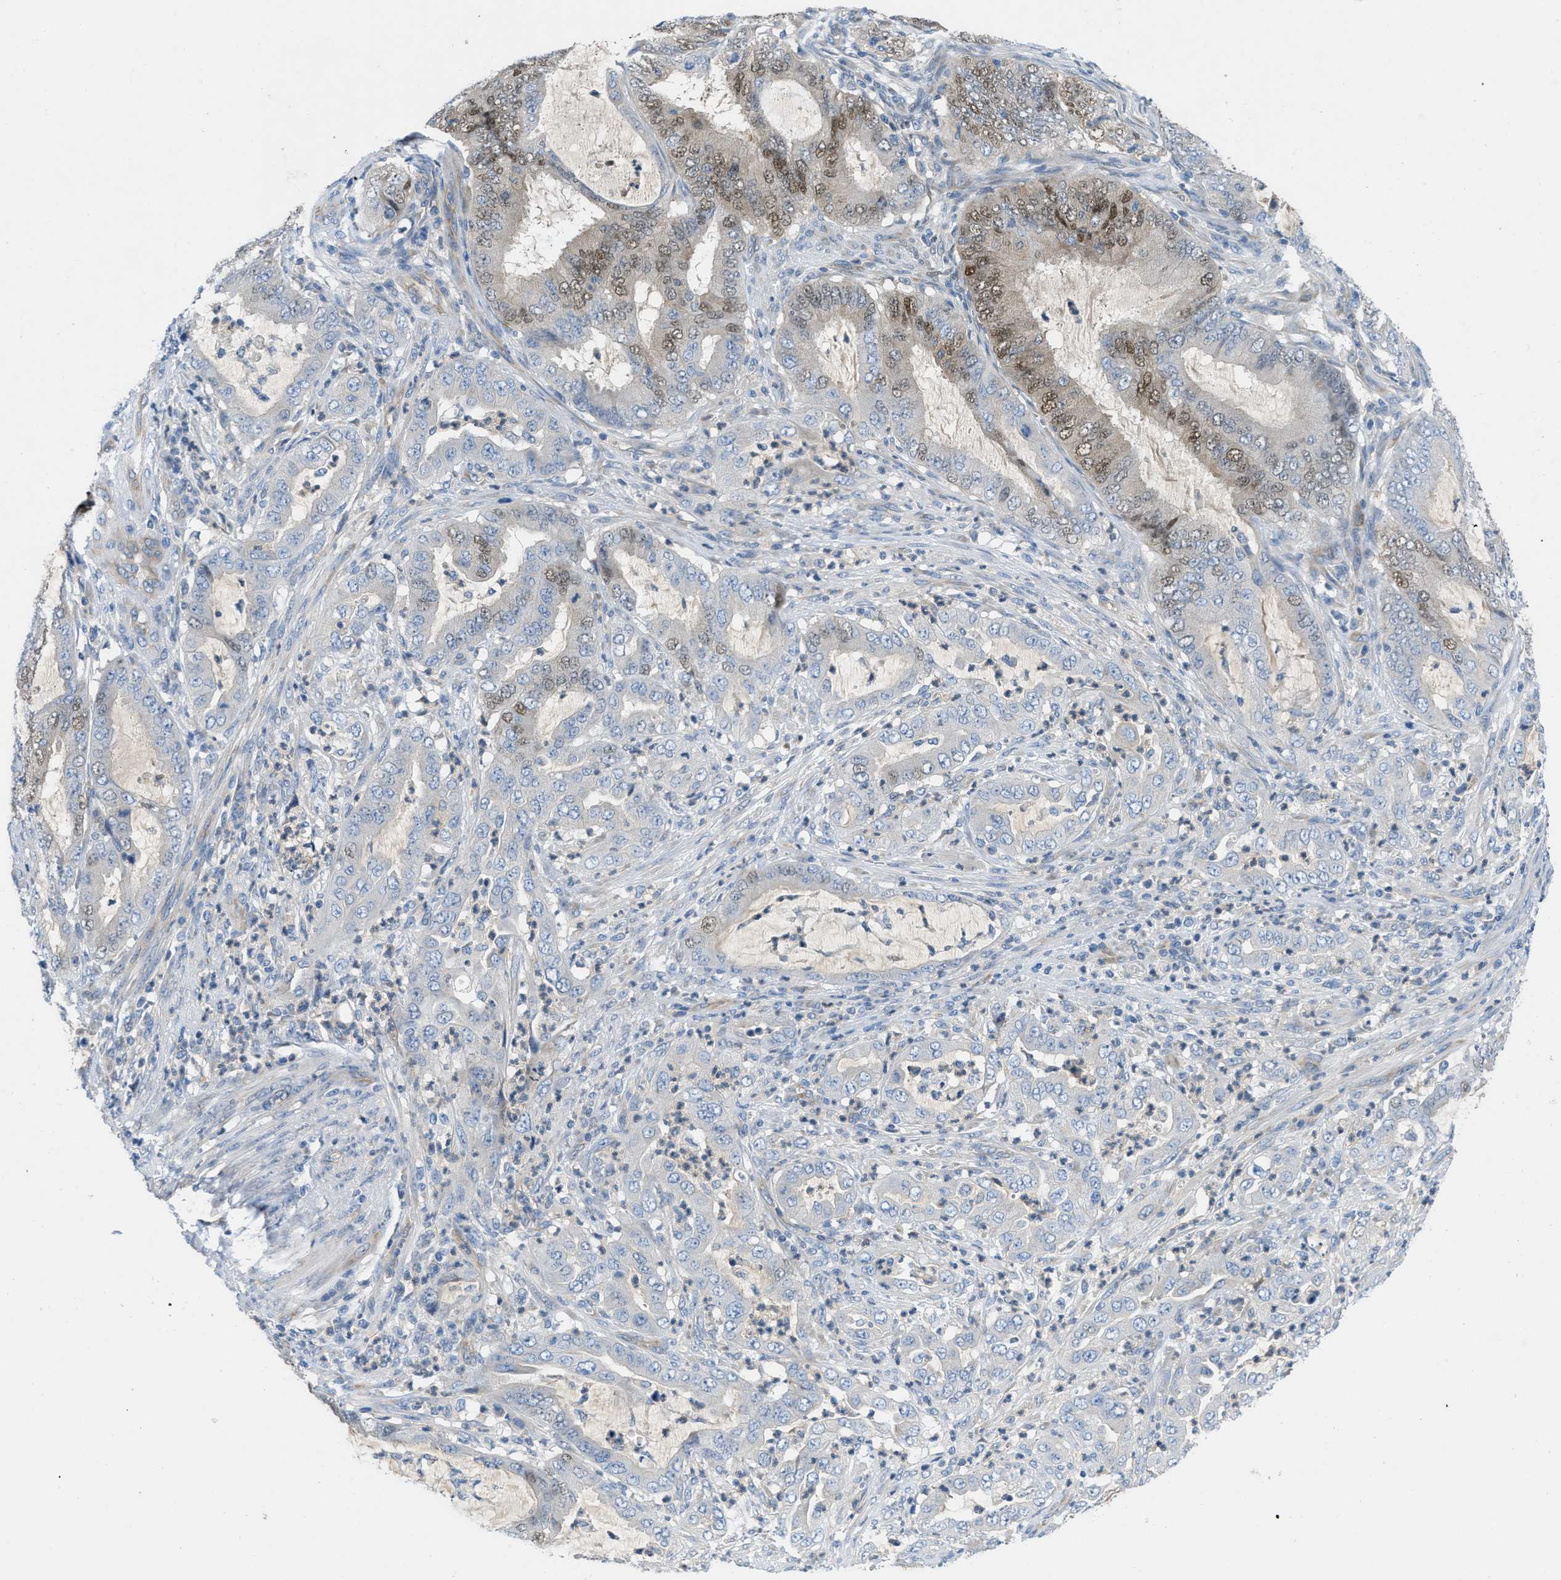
{"staining": {"intensity": "moderate", "quantity": "25%-75%", "location": "nuclear"}, "tissue": "endometrial cancer", "cell_type": "Tumor cells", "image_type": "cancer", "snomed": [{"axis": "morphology", "description": "Adenocarcinoma, NOS"}, {"axis": "topography", "description": "Endometrium"}], "caption": "This is an image of immunohistochemistry staining of endometrial adenocarcinoma, which shows moderate expression in the nuclear of tumor cells.", "gene": "PGR", "patient": {"sex": "female", "age": 70}}